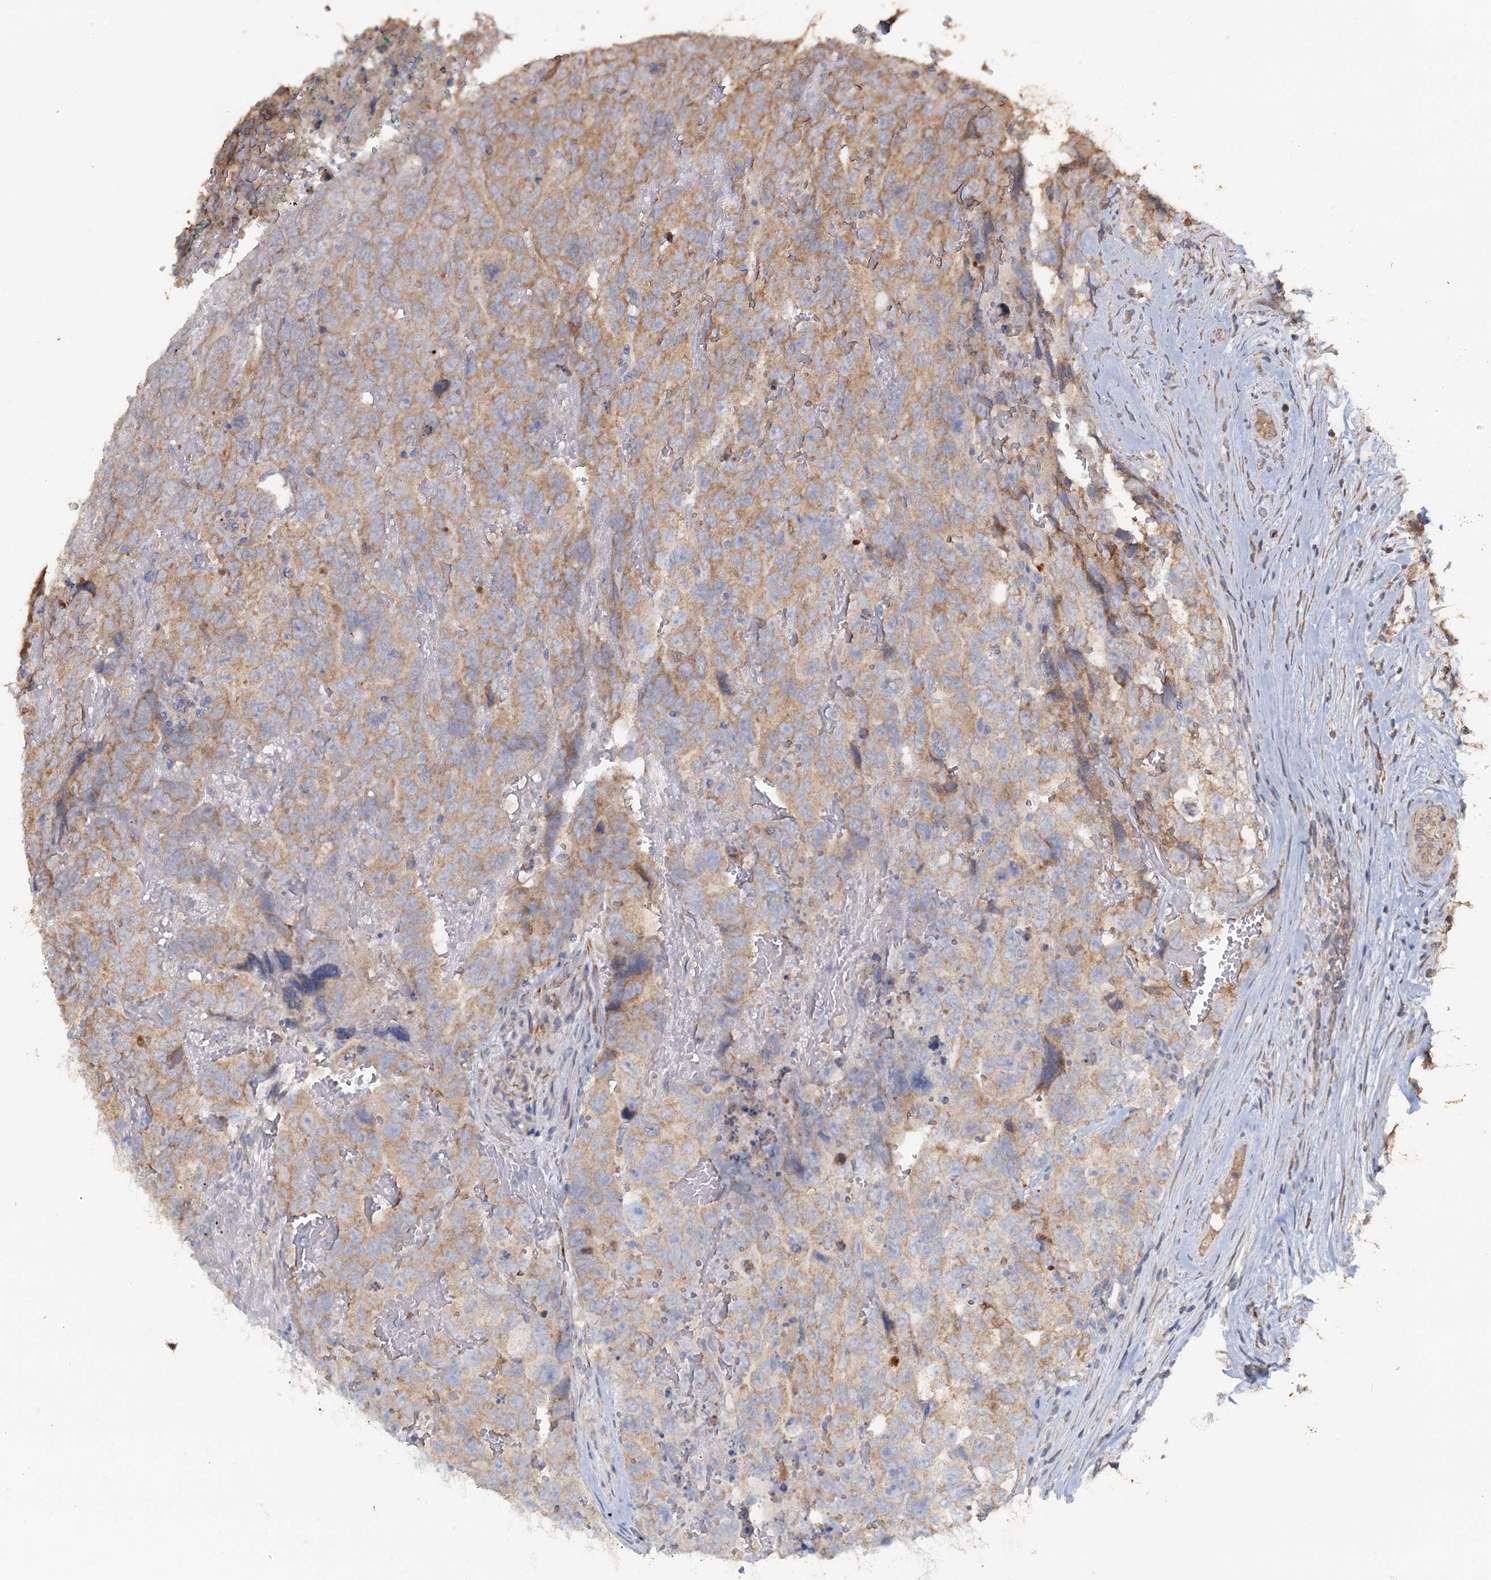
{"staining": {"intensity": "weak", "quantity": ">75%", "location": "cytoplasmic/membranous"}, "tissue": "testis cancer", "cell_type": "Tumor cells", "image_type": "cancer", "snomed": [{"axis": "morphology", "description": "Carcinoma, Embryonal, NOS"}, {"axis": "topography", "description": "Testis"}], "caption": "Testis cancer stained with DAB (3,3'-diaminobenzidine) IHC demonstrates low levels of weak cytoplasmic/membranous expression in about >75% of tumor cells. The staining was performed using DAB (3,3'-diaminobenzidine), with brown indicating positive protein expression. Nuclei are stained blue with hematoxylin.", "gene": "FUNDC1", "patient": {"sex": "male", "age": 45}}